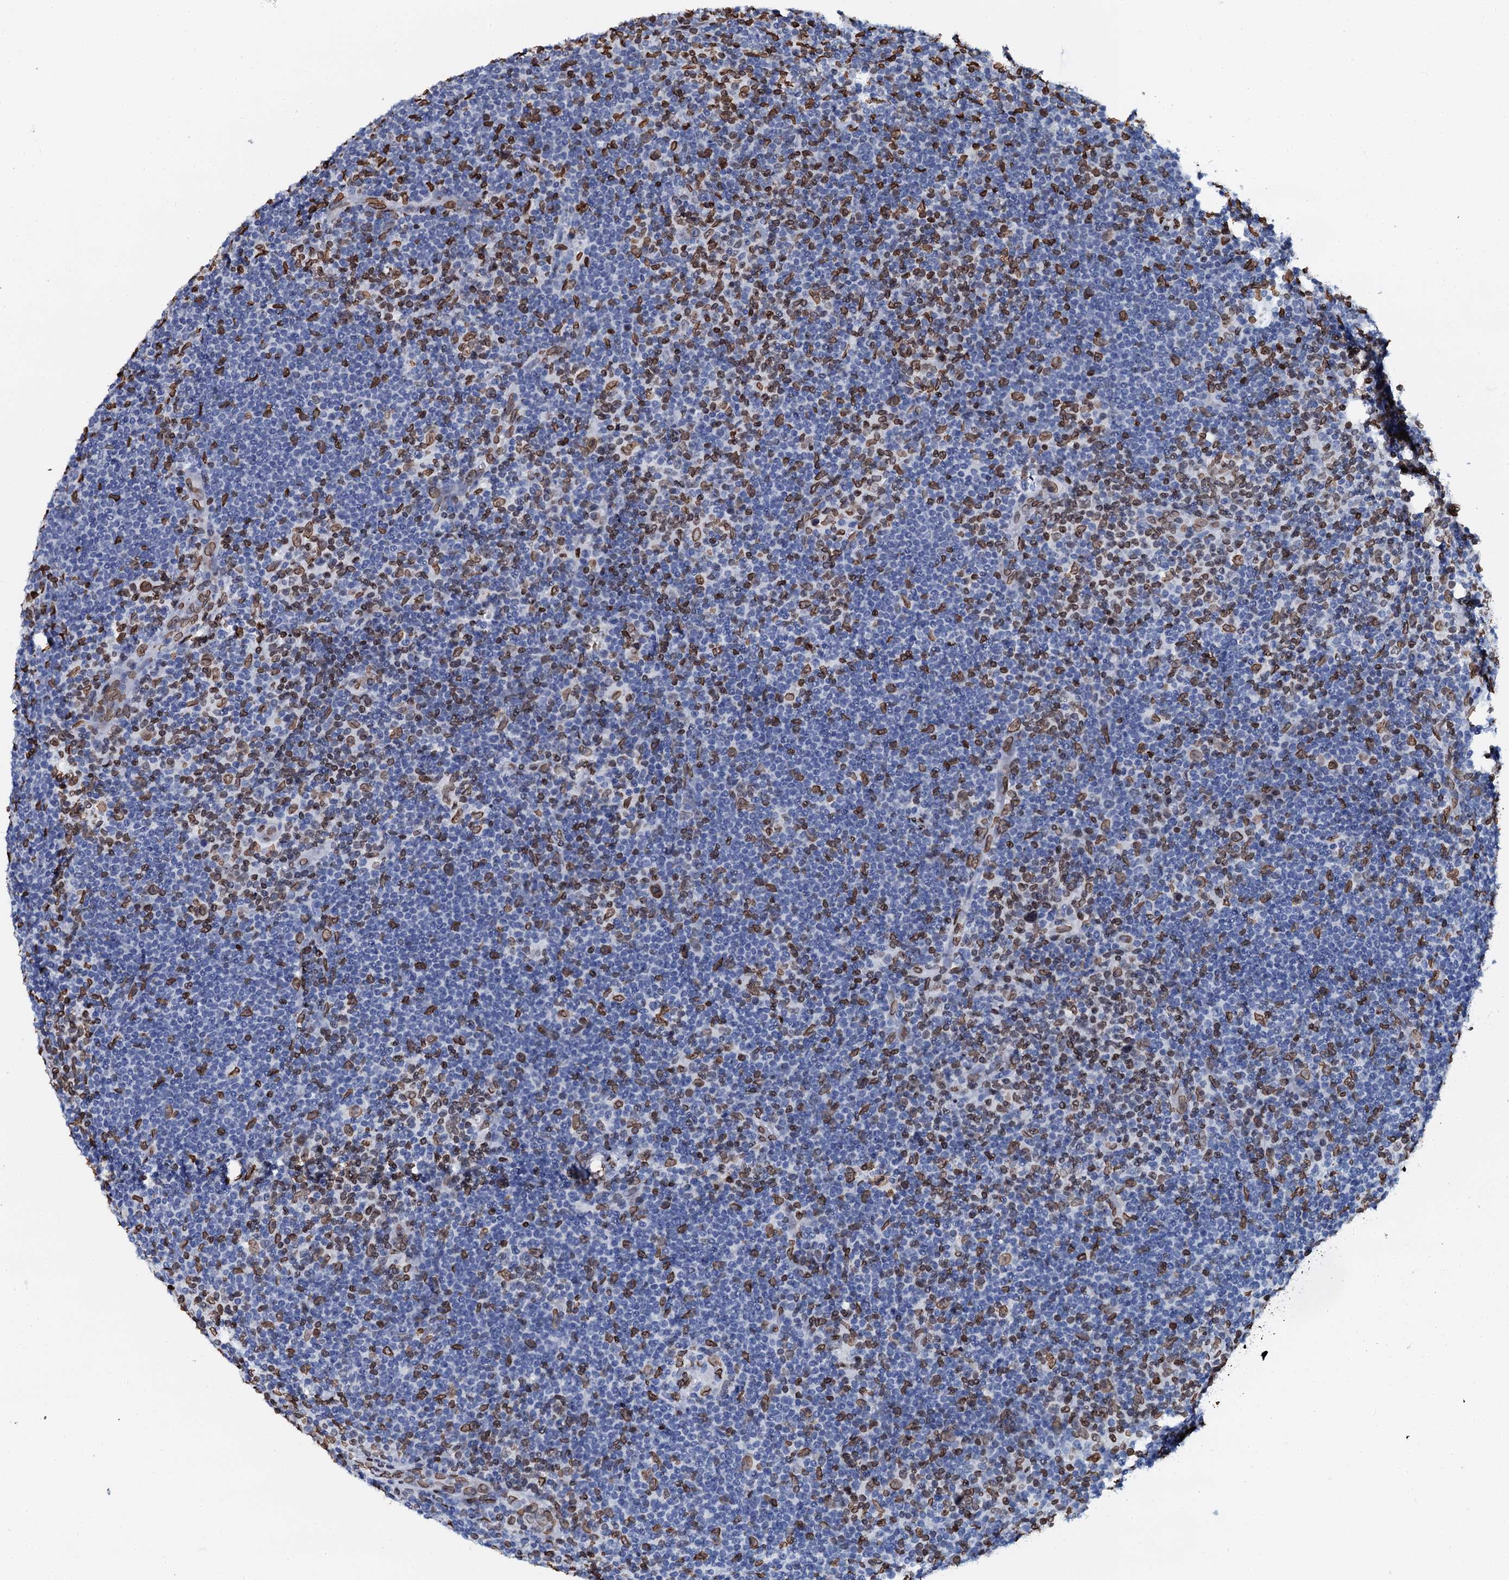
{"staining": {"intensity": "moderate", "quantity": ">75%", "location": "nuclear"}, "tissue": "lymphoma", "cell_type": "Tumor cells", "image_type": "cancer", "snomed": [{"axis": "morphology", "description": "Hodgkin's disease, NOS"}, {"axis": "topography", "description": "Lymph node"}], "caption": "Lymphoma was stained to show a protein in brown. There is medium levels of moderate nuclear expression in approximately >75% of tumor cells.", "gene": "KATNAL2", "patient": {"sex": "female", "age": 57}}